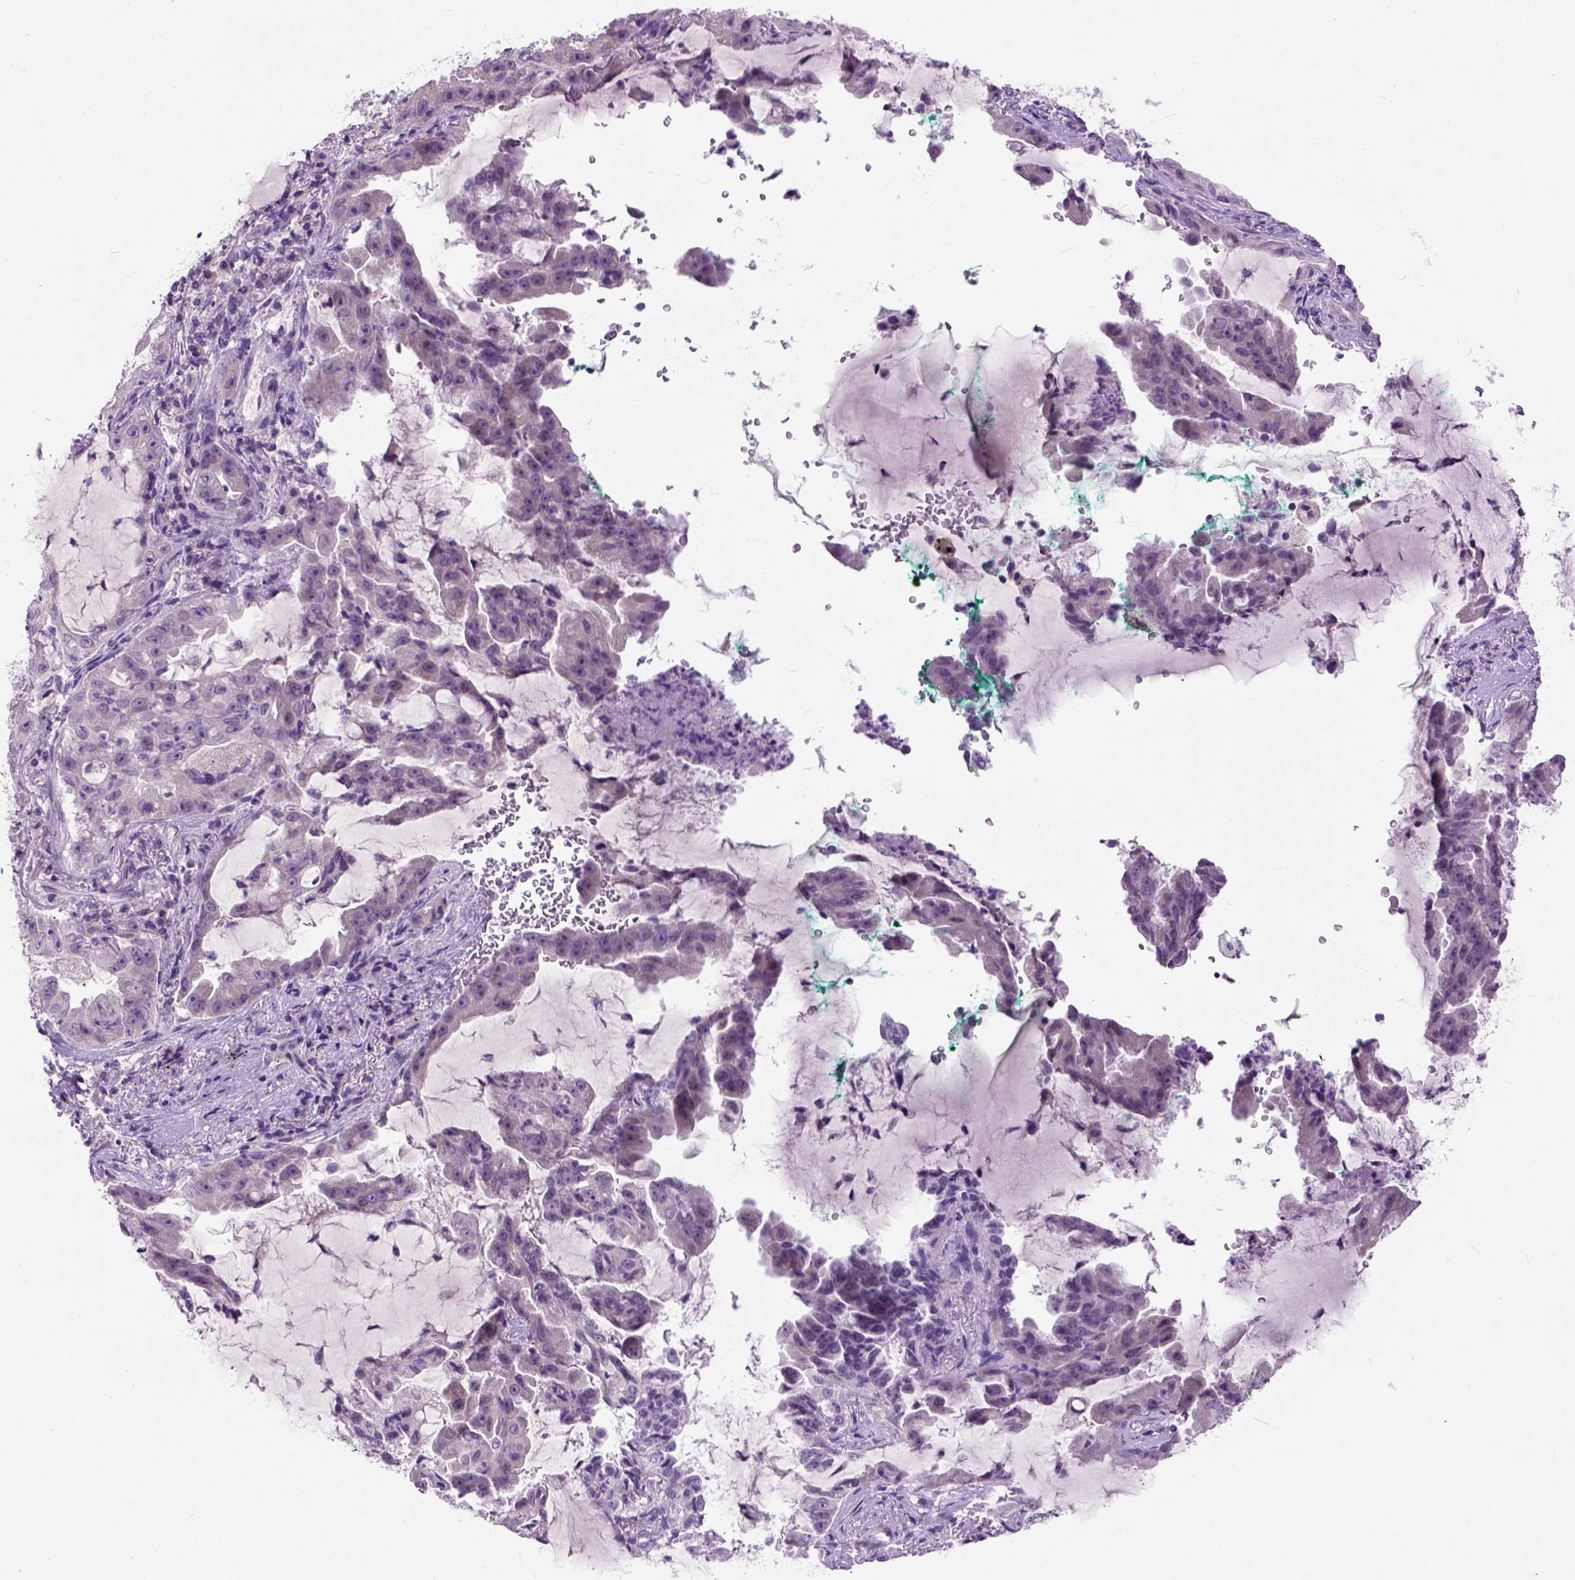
{"staining": {"intensity": "negative", "quantity": "none", "location": "none"}, "tissue": "lung cancer", "cell_type": "Tumor cells", "image_type": "cancer", "snomed": [{"axis": "morphology", "description": "Adenocarcinoma, NOS"}, {"axis": "topography", "description": "Lung"}], "caption": "Immunohistochemistry (IHC) histopathology image of lung cancer stained for a protein (brown), which demonstrates no expression in tumor cells. (Stains: DAB IHC with hematoxylin counter stain, Microscopy: brightfield microscopy at high magnification).", "gene": "MAPT", "patient": {"sex": "female", "age": 52}}